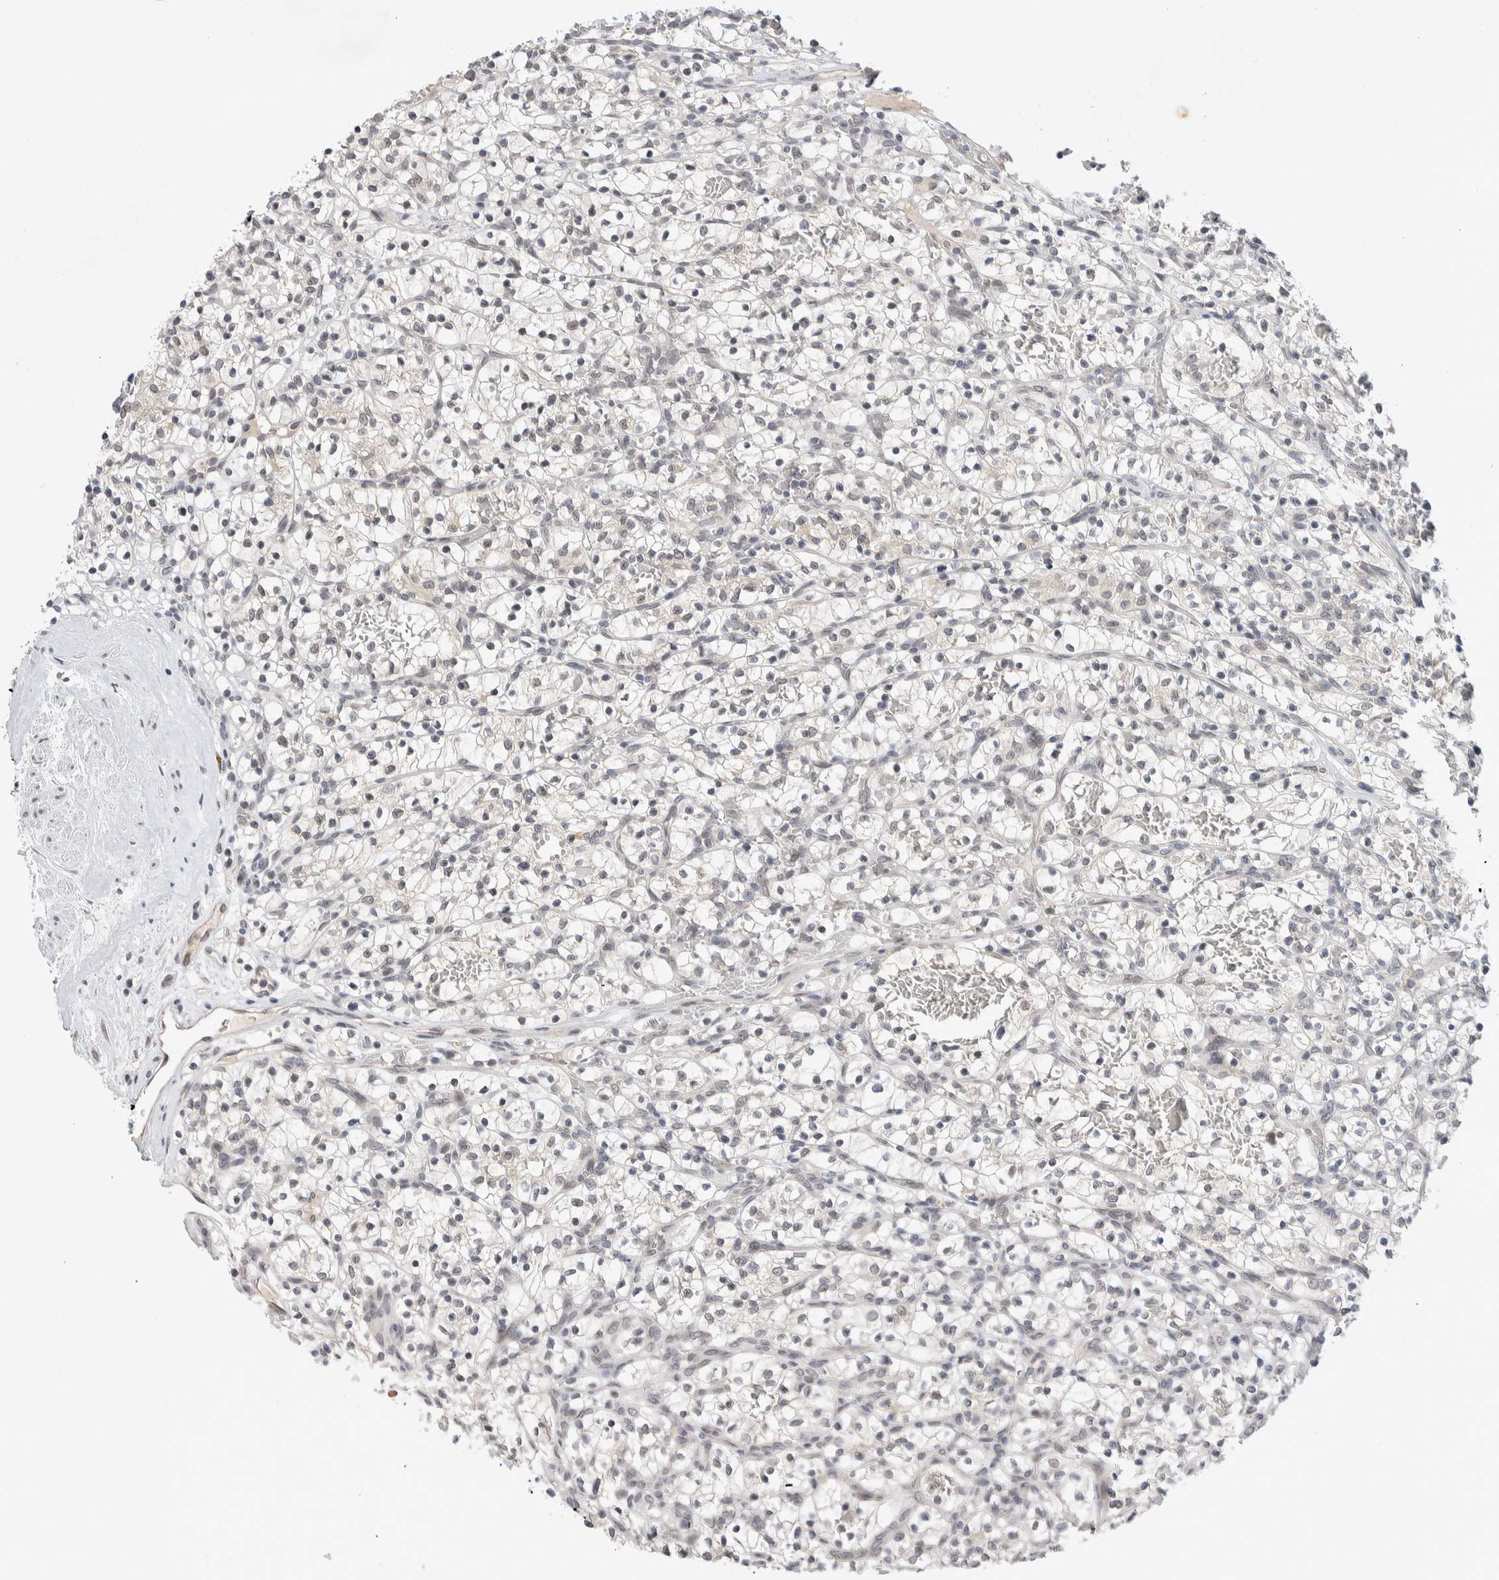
{"staining": {"intensity": "weak", "quantity": "<25%", "location": "nuclear"}, "tissue": "renal cancer", "cell_type": "Tumor cells", "image_type": "cancer", "snomed": [{"axis": "morphology", "description": "Adenocarcinoma, NOS"}, {"axis": "topography", "description": "Kidney"}], "caption": "Renal cancer was stained to show a protein in brown. There is no significant positivity in tumor cells. (Brightfield microscopy of DAB (3,3'-diaminobenzidine) immunohistochemistry at high magnification).", "gene": "CRAT", "patient": {"sex": "female", "age": 57}}